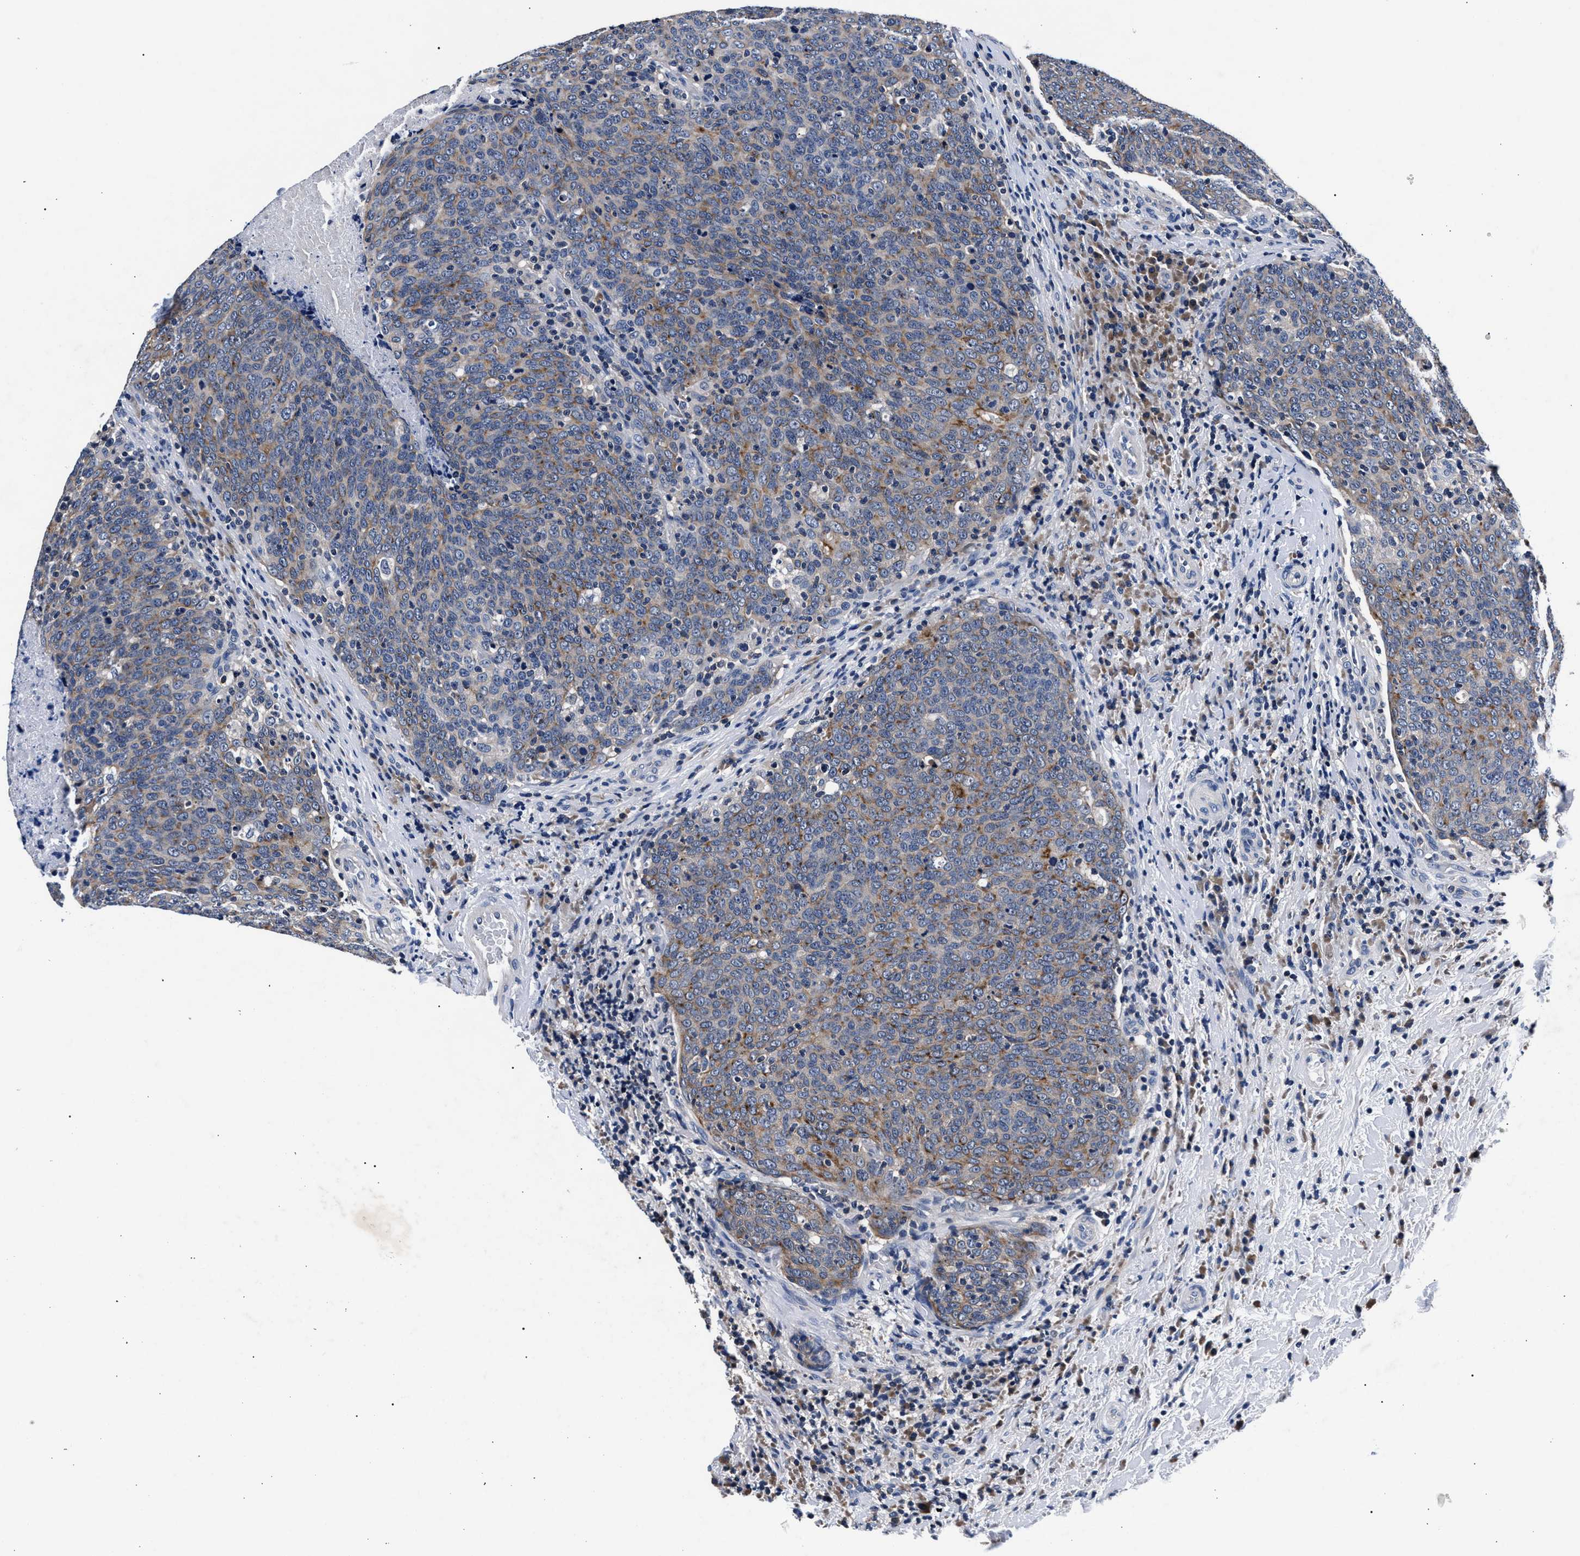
{"staining": {"intensity": "moderate", "quantity": "25%-75%", "location": "cytoplasmic/membranous"}, "tissue": "head and neck cancer", "cell_type": "Tumor cells", "image_type": "cancer", "snomed": [{"axis": "morphology", "description": "Squamous cell carcinoma, NOS"}, {"axis": "morphology", "description": "Squamous cell carcinoma, metastatic, NOS"}, {"axis": "topography", "description": "Lymph node"}, {"axis": "topography", "description": "Head-Neck"}], "caption": "IHC of head and neck cancer displays medium levels of moderate cytoplasmic/membranous positivity in about 25%-75% of tumor cells. (brown staining indicates protein expression, while blue staining denotes nuclei).", "gene": "PHF24", "patient": {"sex": "male", "age": 62}}